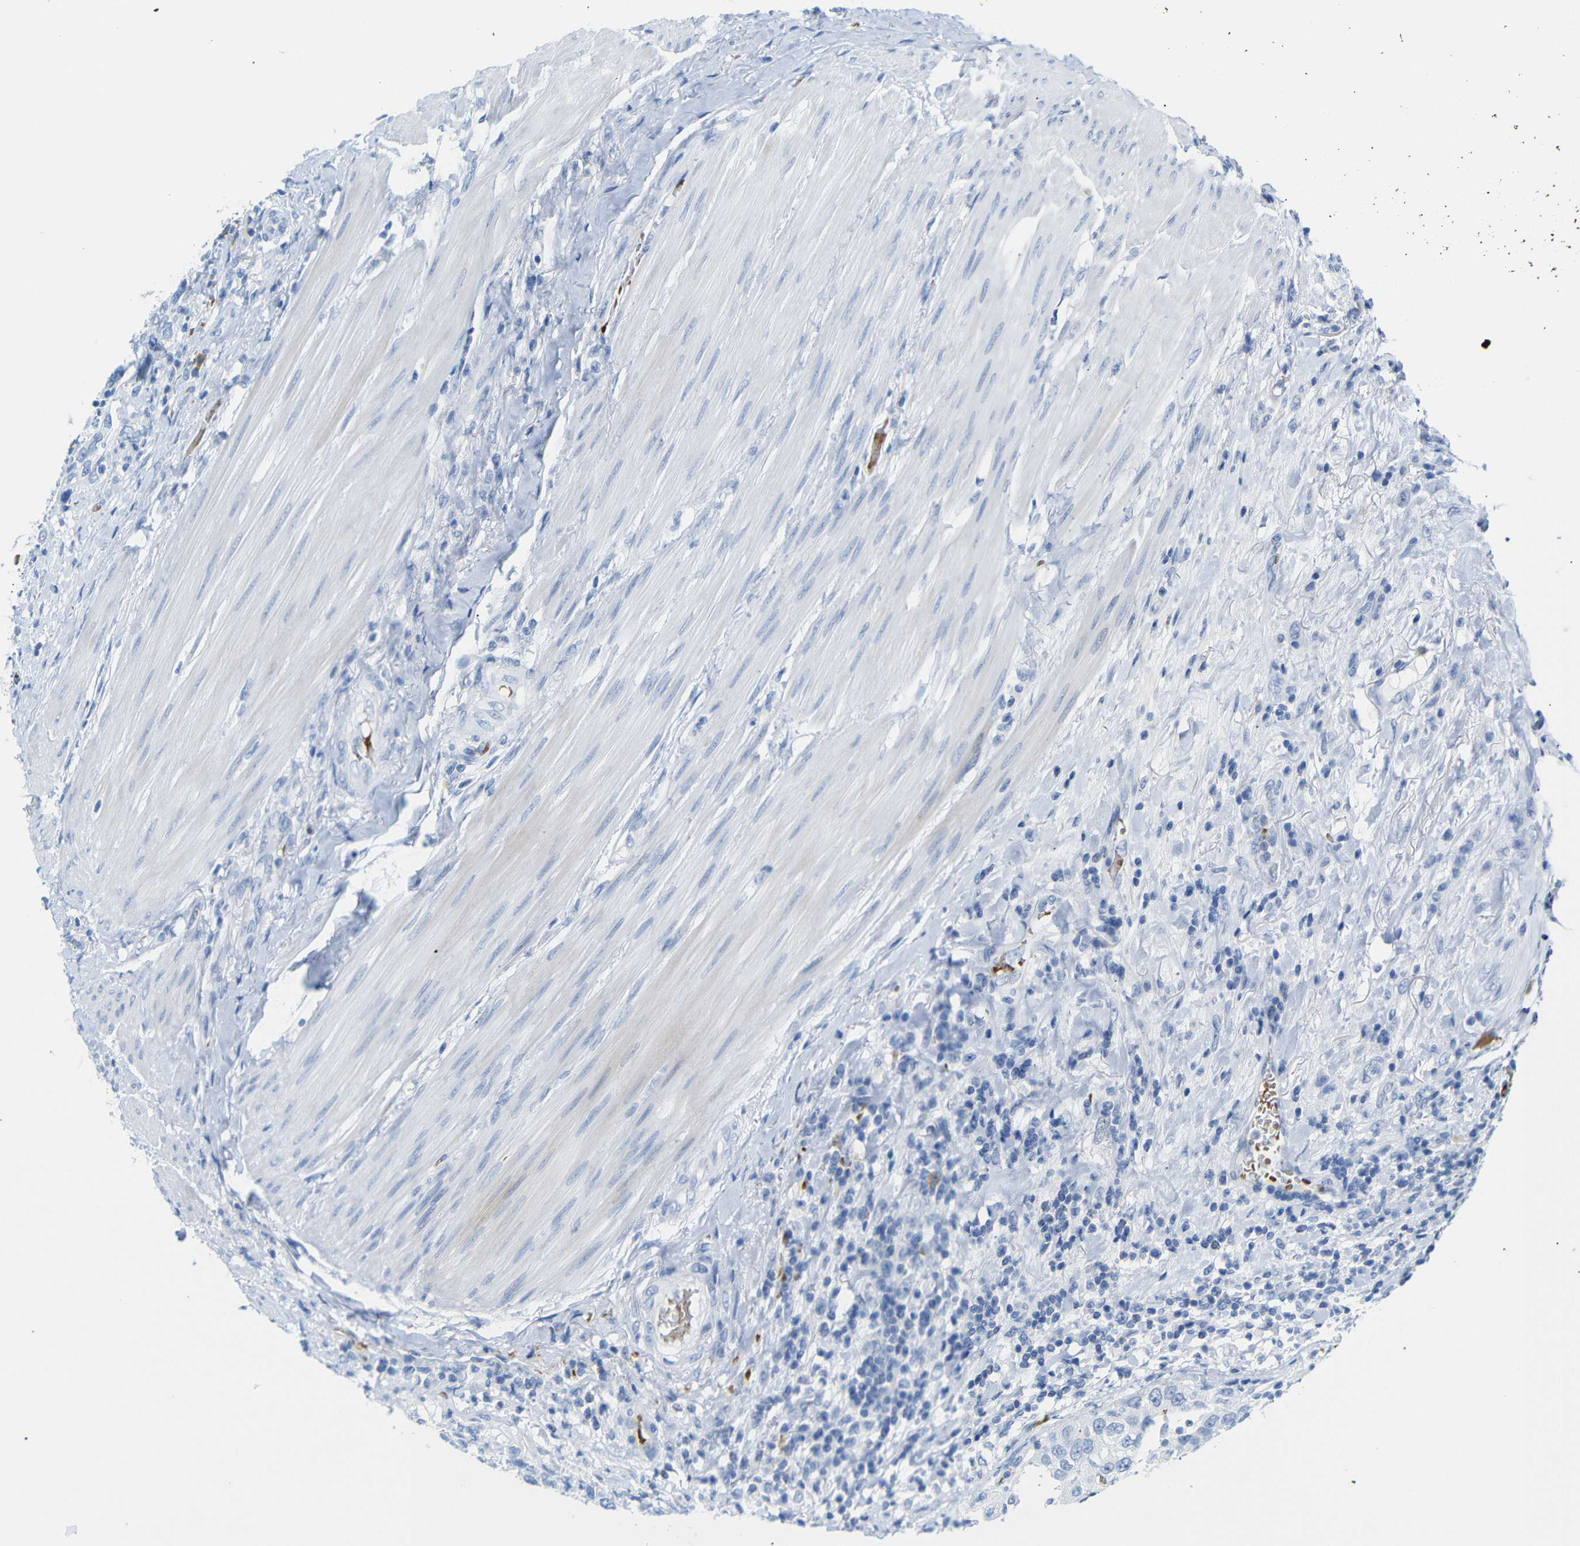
{"staining": {"intensity": "negative", "quantity": "none", "location": "none"}, "tissue": "urothelial cancer", "cell_type": "Tumor cells", "image_type": "cancer", "snomed": [{"axis": "morphology", "description": "Urothelial carcinoma, High grade"}, {"axis": "topography", "description": "Urinary bladder"}], "caption": "High magnification brightfield microscopy of urothelial cancer stained with DAB (3,3'-diaminobenzidine) (brown) and counterstained with hematoxylin (blue): tumor cells show no significant expression.", "gene": "ERVMER34-1", "patient": {"sex": "female", "age": 80}}